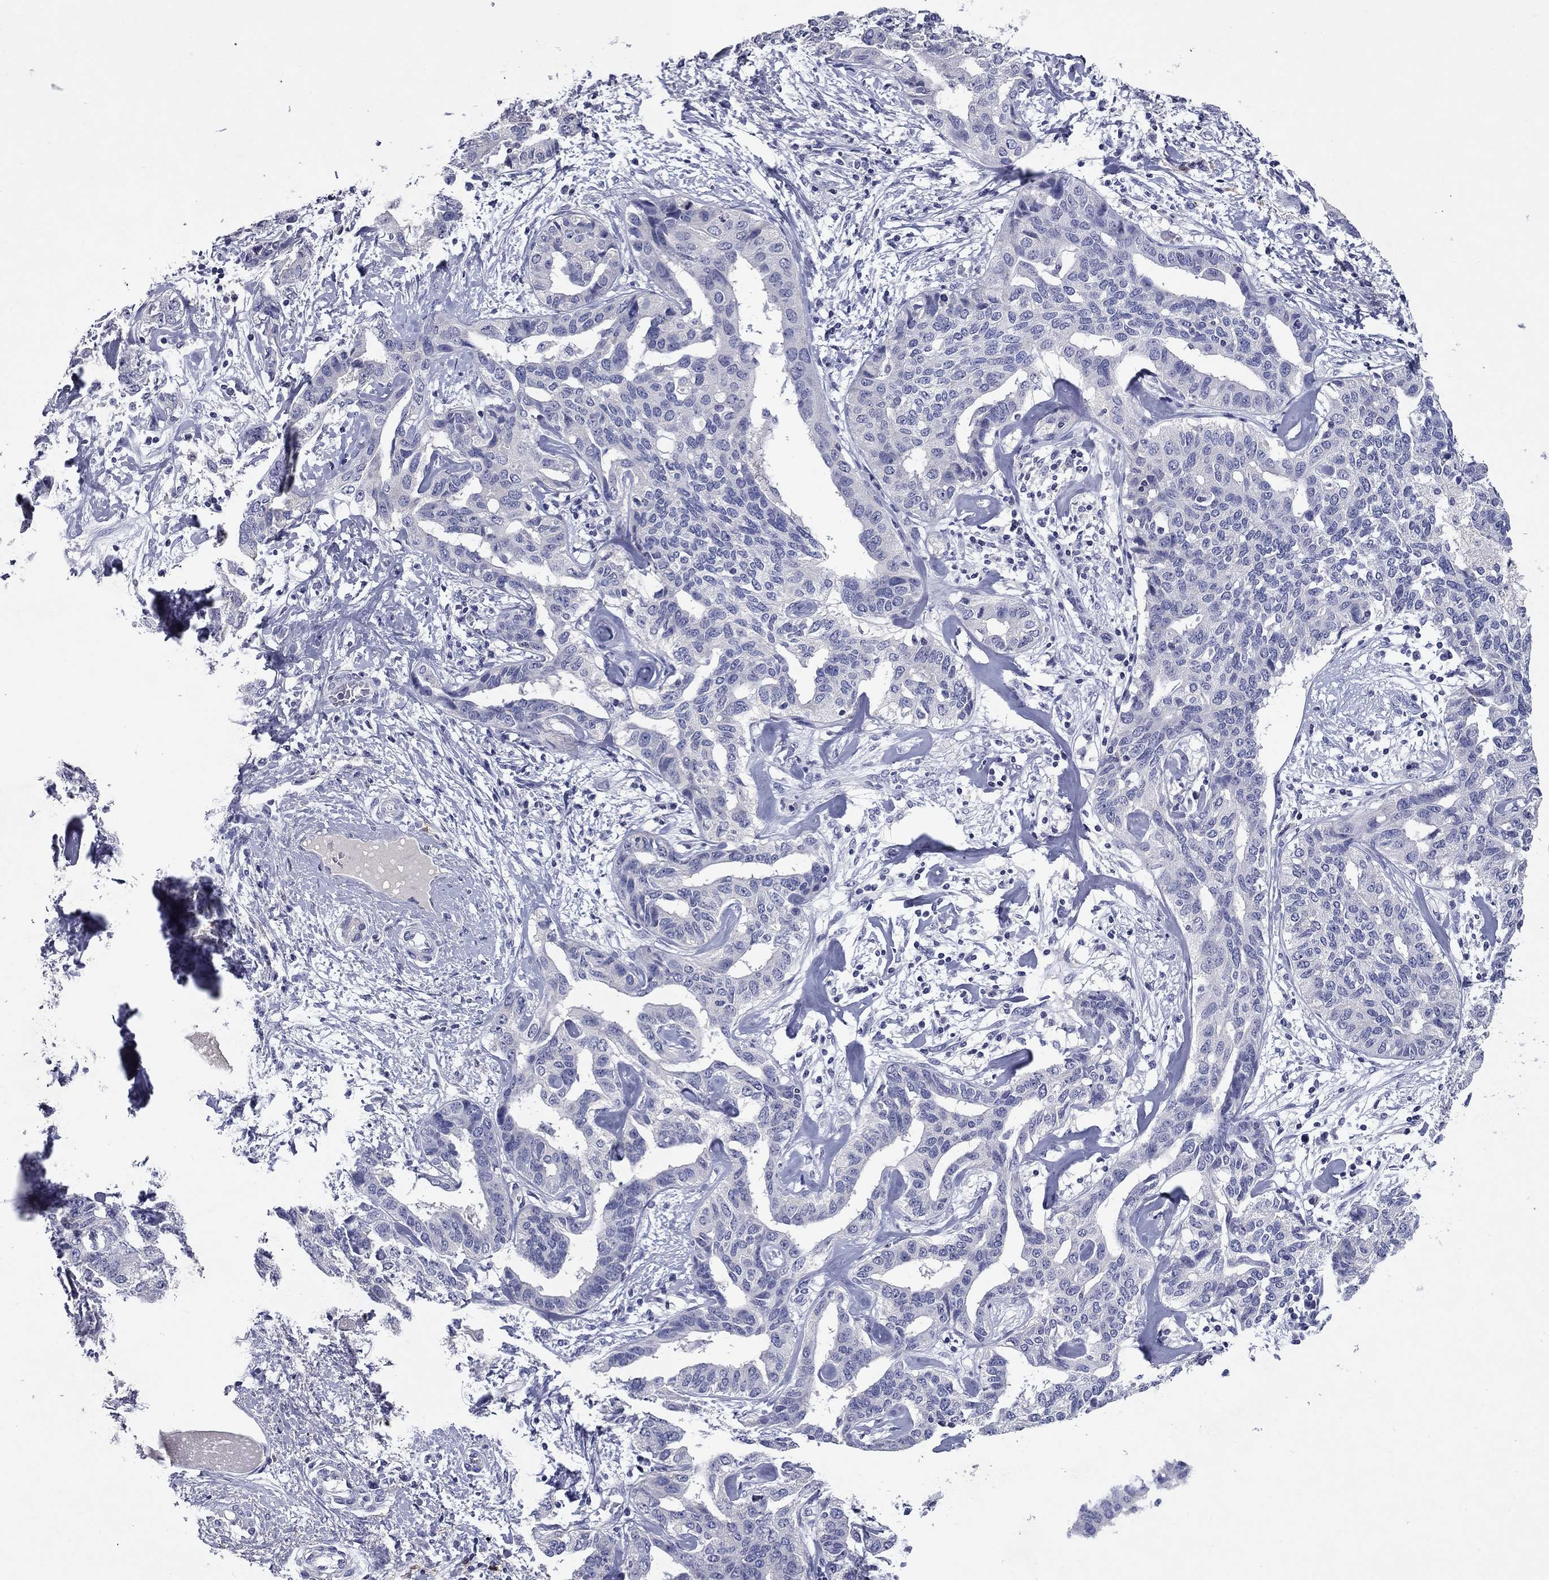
{"staining": {"intensity": "negative", "quantity": "none", "location": "none"}, "tissue": "liver cancer", "cell_type": "Tumor cells", "image_type": "cancer", "snomed": [{"axis": "morphology", "description": "Cholangiocarcinoma"}, {"axis": "topography", "description": "Liver"}], "caption": "DAB (3,3'-diaminobenzidine) immunohistochemical staining of liver cancer (cholangiocarcinoma) shows no significant positivity in tumor cells.", "gene": "CFAP119", "patient": {"sex": "male", "age": 59}}